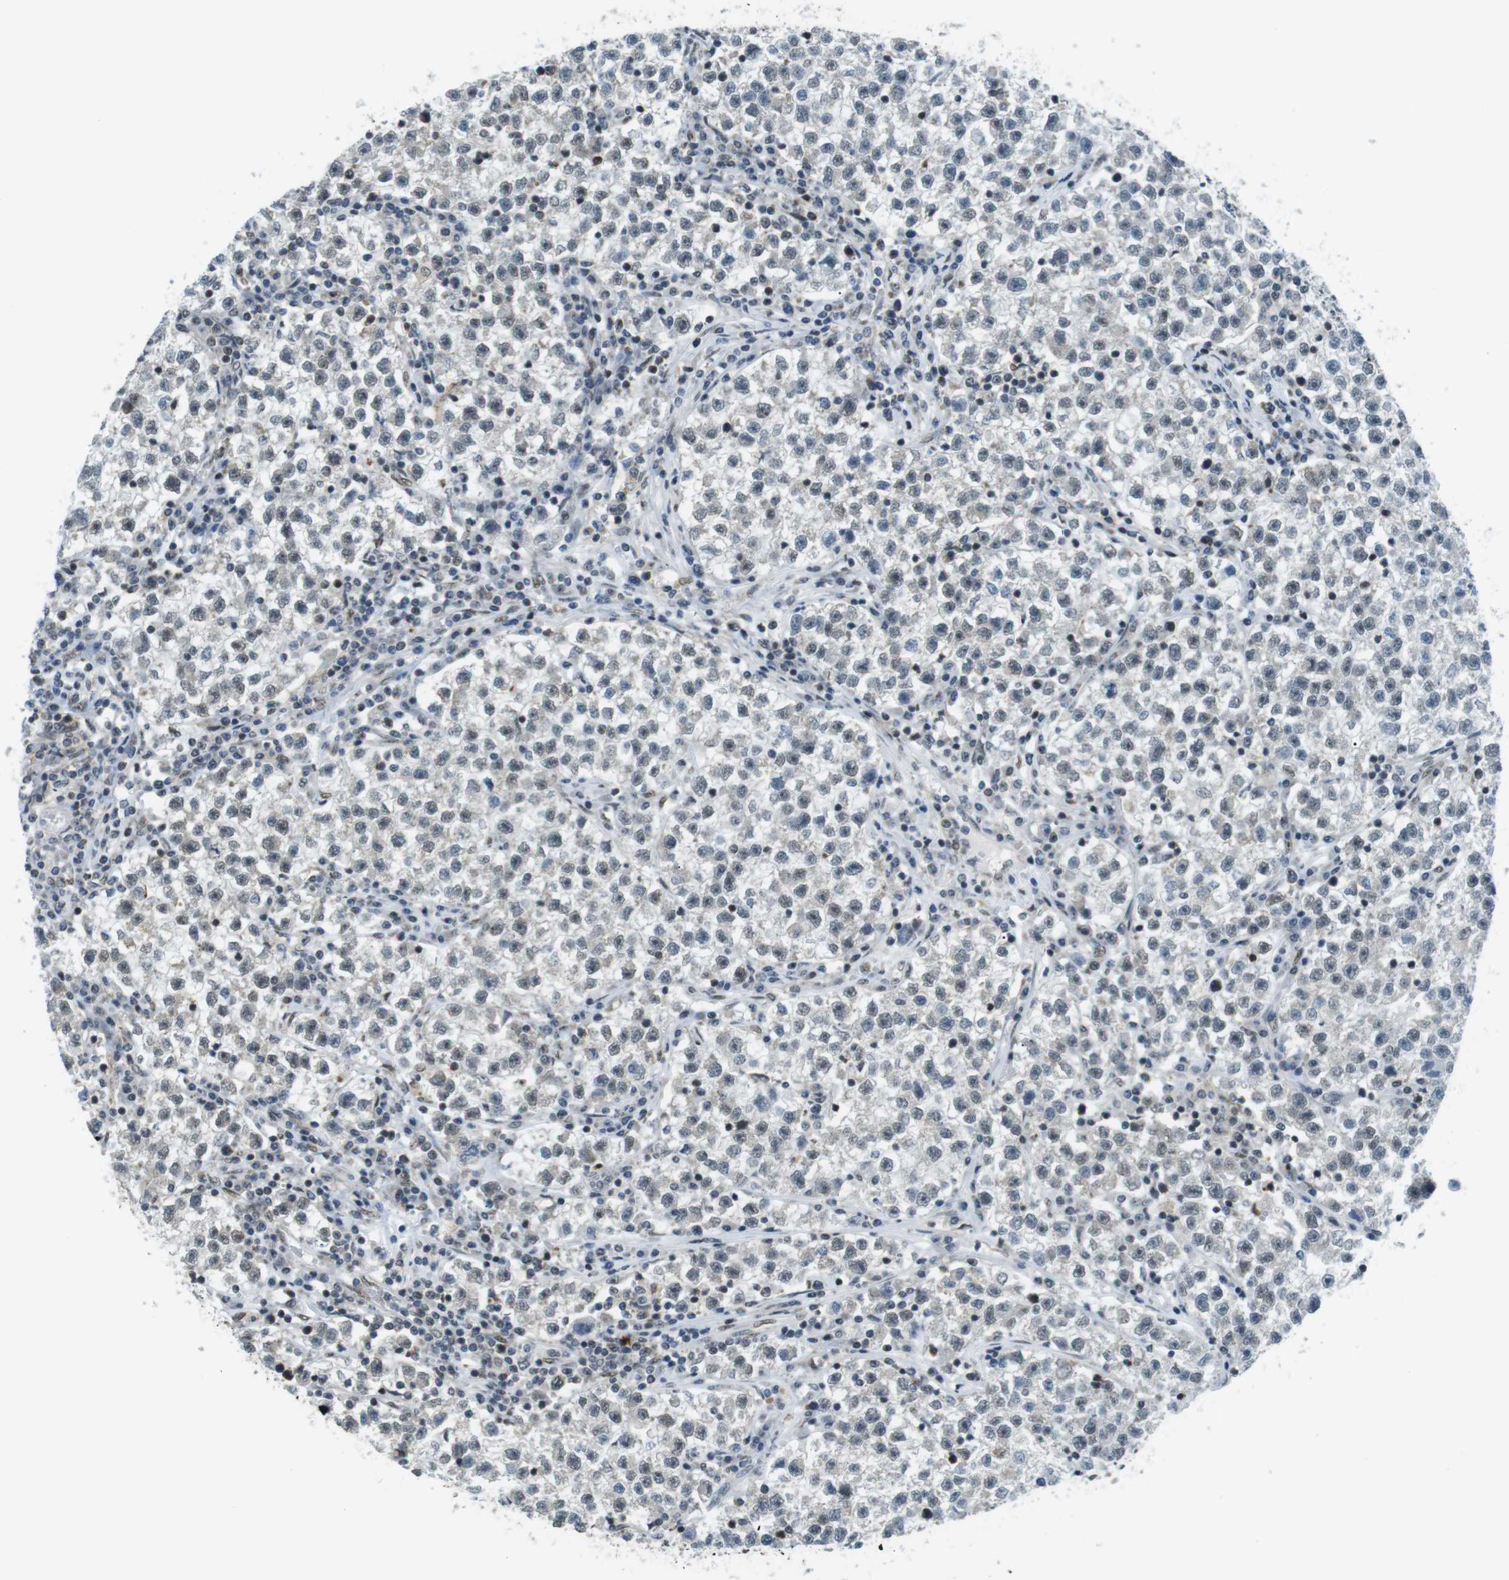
{"staining": {"intensity": "weak", "quantity": "25%-75%", "location": "nuclear"}, "tissue": "testis cancer", "cell_type": "Tumor cells", "image_type": "cancer", "snomed": [{"axis": "morphology", "description": "Seminoma, NOS"}, {"axis": "topography", "description": "Testis"}], "caption": "About 25%-75% of tumor cells in human testis seminoma show weak nuclear protein expression as visualized by brown immunohistochemical staining.", "gene": "USP7", "patient": {"sex": "male", "age": 22}}